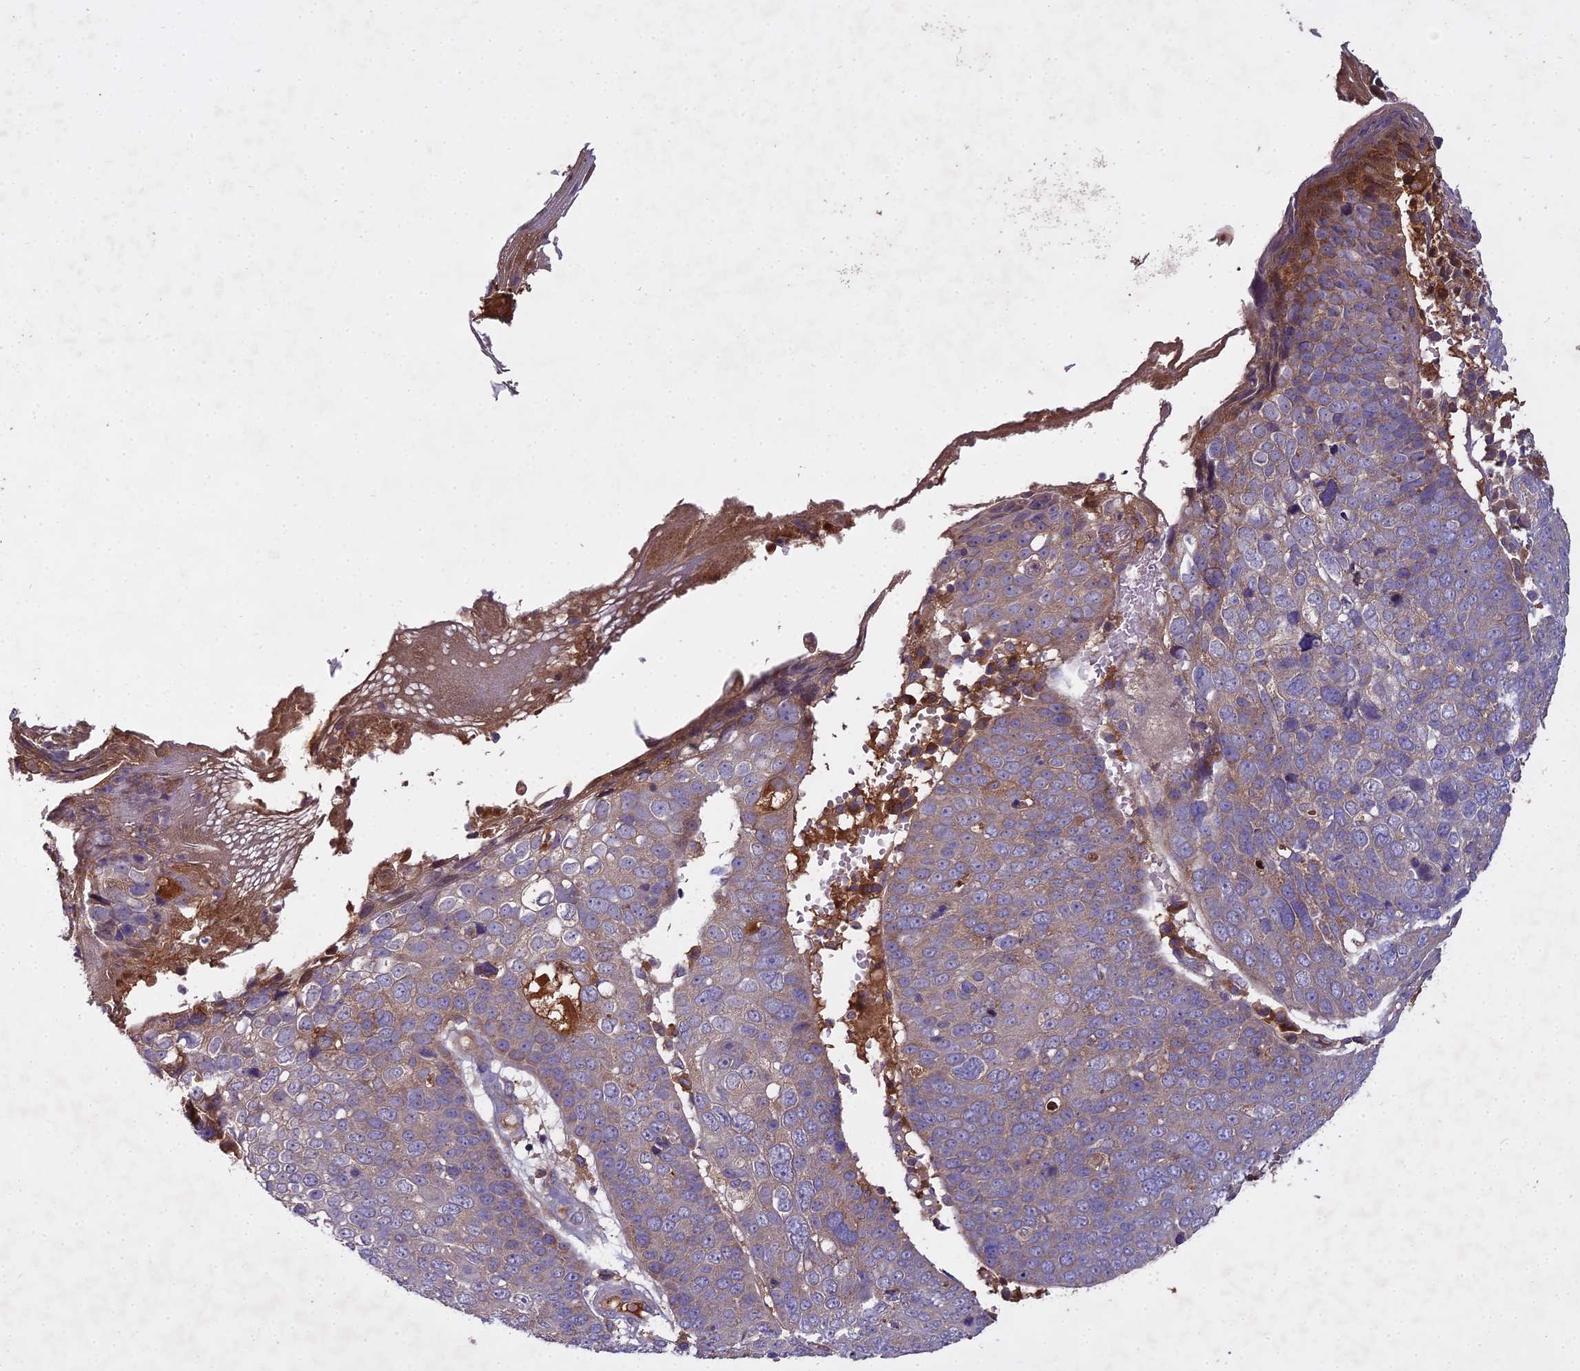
{"staining": {"intensity": "moderate", "quantity": "25%-75%", "location": "cytoplasmic/membranous"}, "tissue": "skin cancer", "cell_type": "Tumor cells", "image_type": "cancer", "snomed": [{"axis": "morphology", "description": "Squamous cell carcinoma, NOS"}, {"axis": "topography", "description": "Skin"}], "caption": "Skin cancer (squamous cell carcinoma) stained for a protein shows moderate cytoplasmic/membranous positivity in tumor cells.", "gene": "CCDC167", "patient": {"sex": "male", "age": 71}}